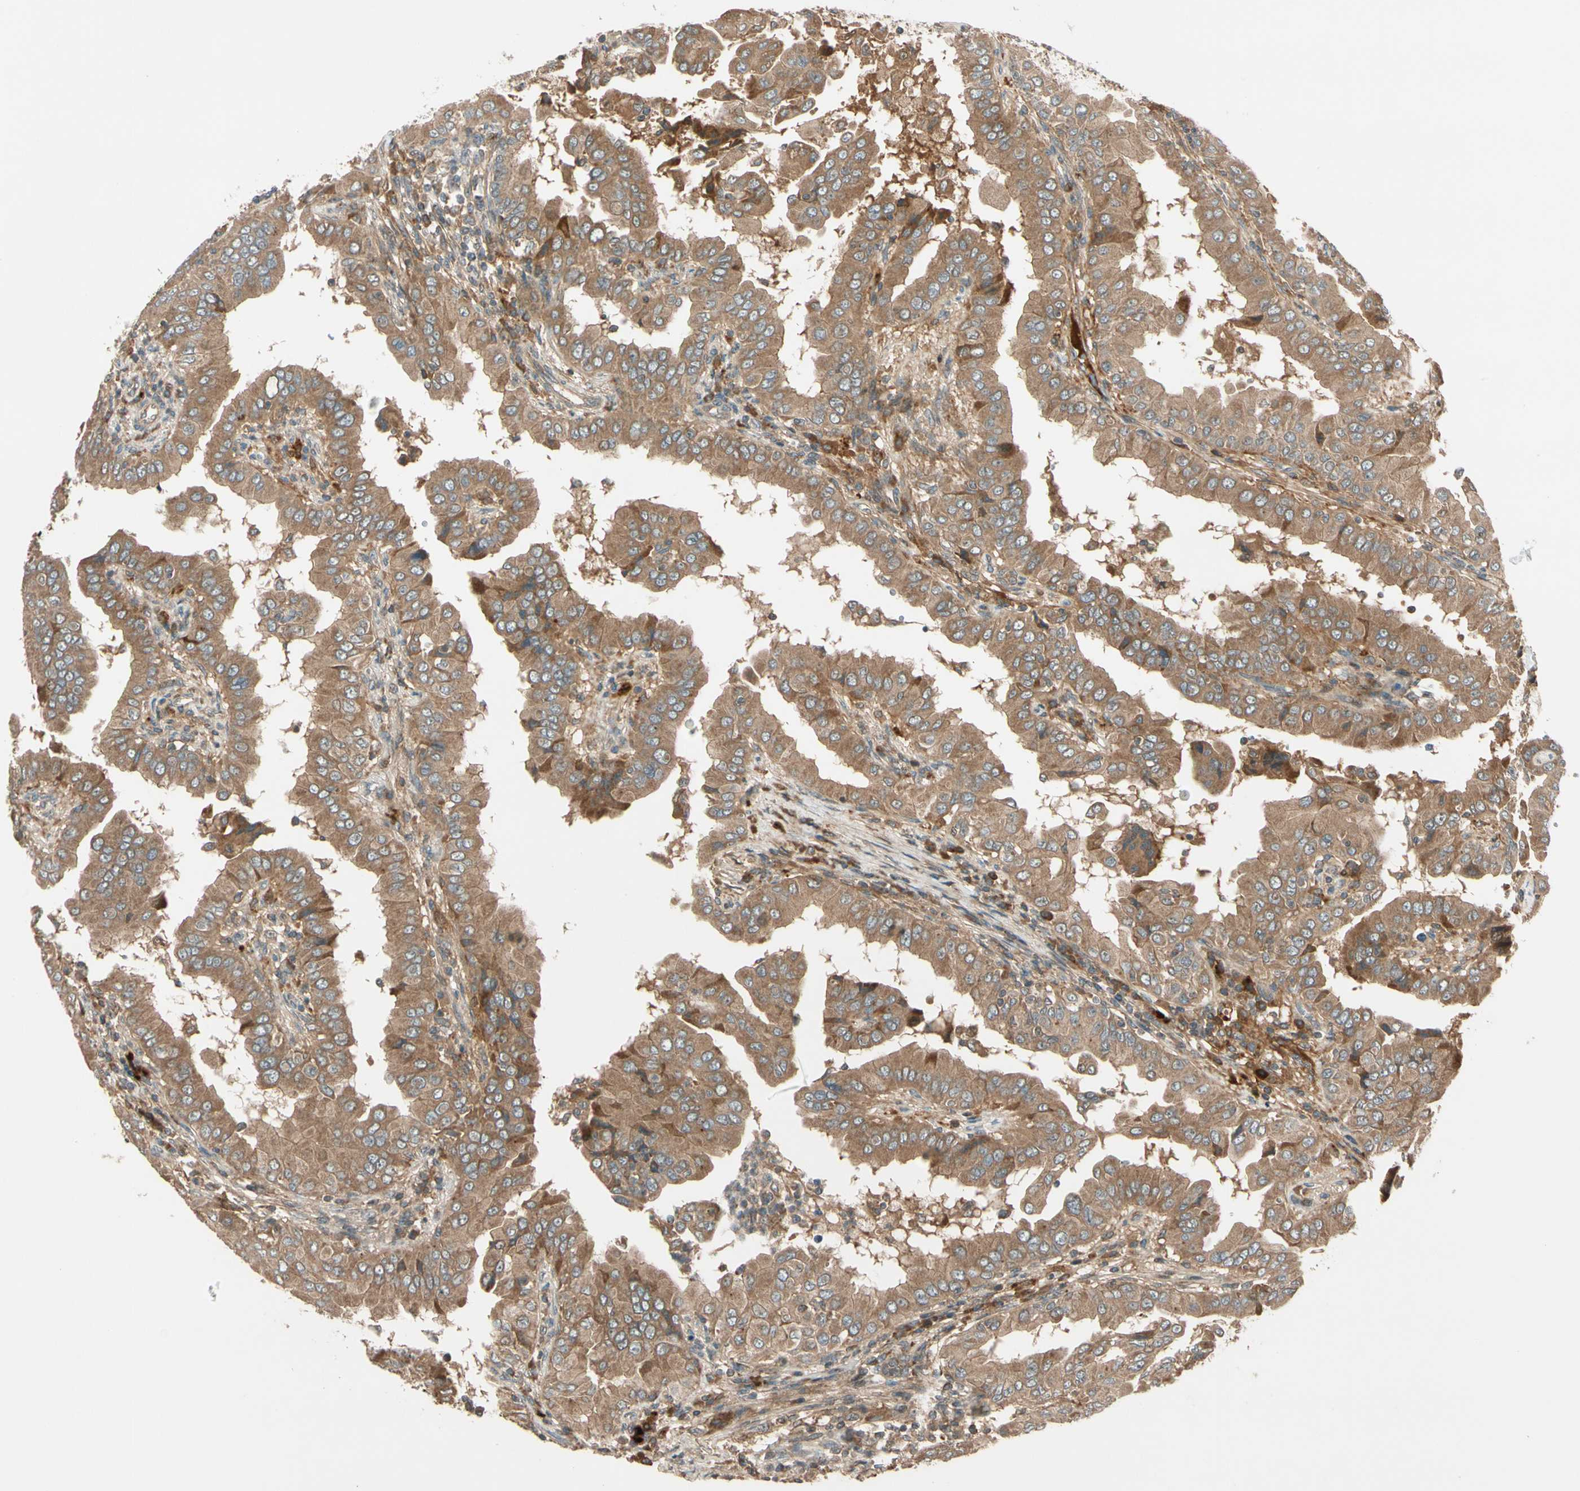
{"staining": {"intensity": "moderate", "quantity": ">75%", "location": "cytoplasmic/membranous"}, "tissue": "thyroid cancer", "cell_type": "Tumor cells", "image_type": "cancer", "snomed": [{"axis": "morphology", "description": "Papillary adenocarcinoma, NOS"}, {"axis": "topography", "description": "Thyroid gland"}], "caption": "Immunohistochemical staining of thyroid papillary adenocarcinoma exhibits medium levels of moderate cytoplasmic/membranous protein expression in about >75% of tumor cells.", "gene": "ACVR1C", "patient": {"sex": "male", "age": 33}}